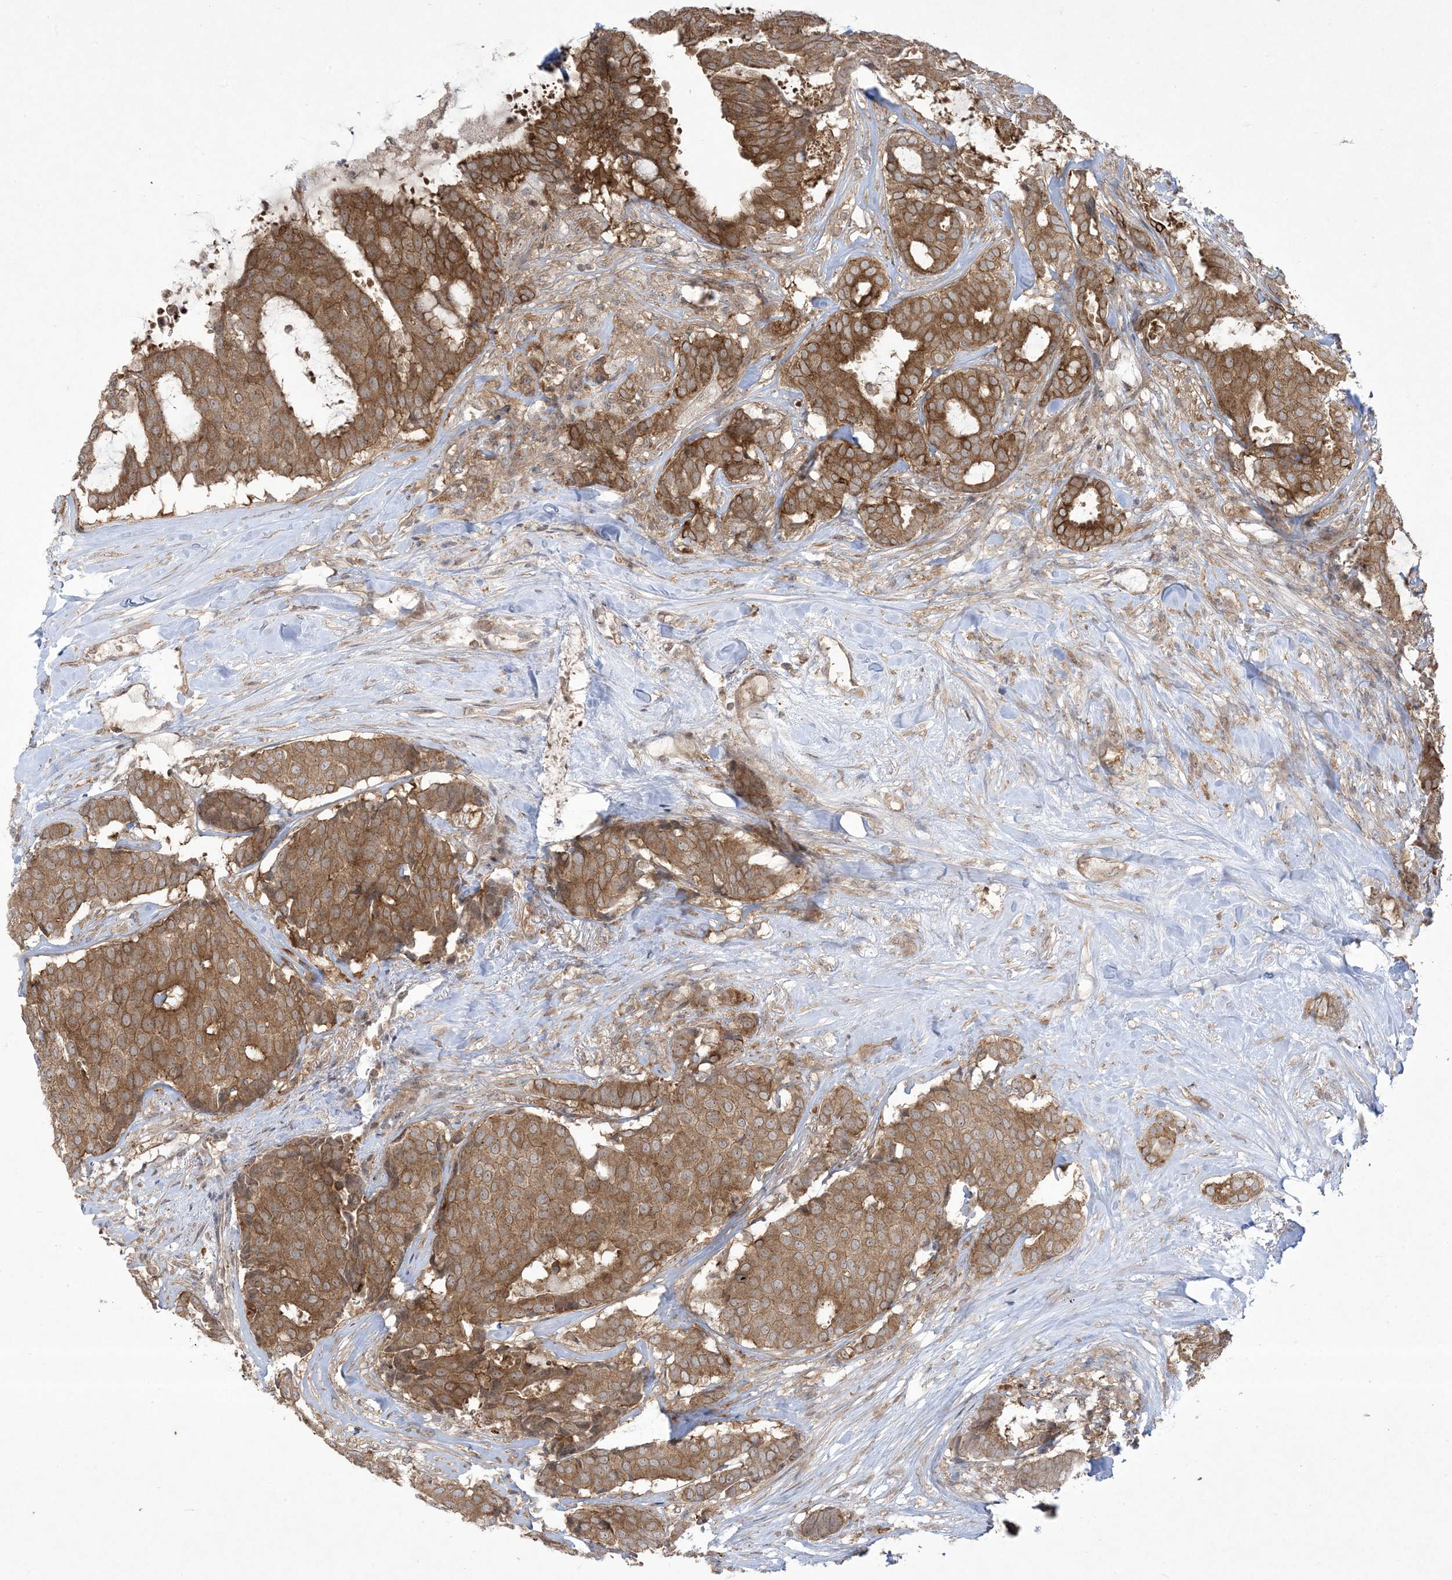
{"staining": {"intensity": "strong", "quantity": ">75%", "location": "cytoplasmic/membranous"}, "tissue": "breast cancer", "cell_type": "Tumor cells", "image_type": "cancer", "snomed": [{"axis": "morphology", "description": "Duct carcinoma"}, {"axis": "topography", "description": "Breast"}], "caption": "A high amount of strong cytoplasmic/membranous expression is identified in approximately >75% of tumor cells in breast cancer (invasive ductal carcinoma) tissue. Immunohistochemistry (ihc) stains the protein in brown and the nuclei are stained blue.", "gene": "SOGA3", "patient": {"sex": "female", "age": 75}}